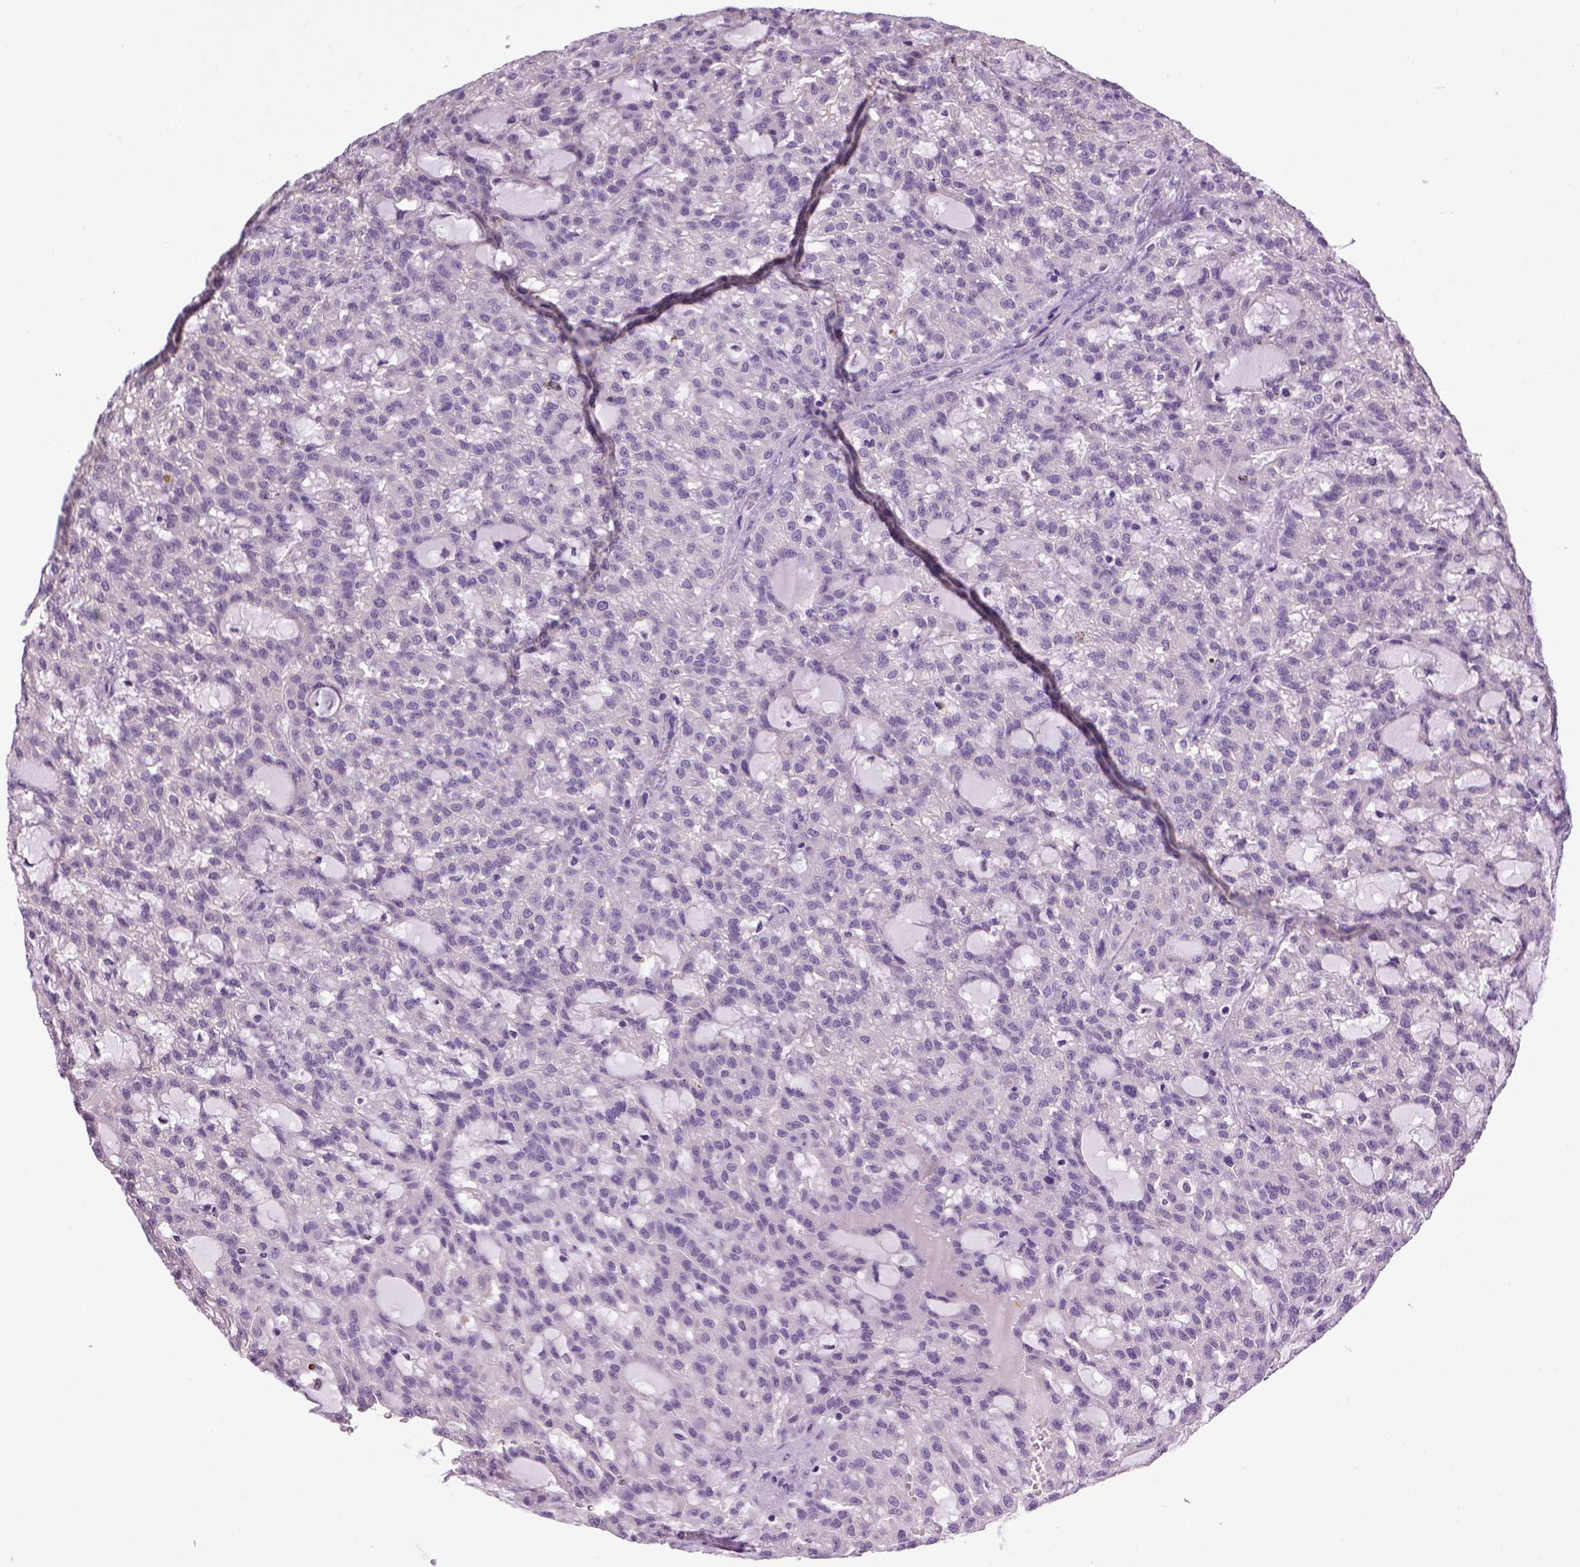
{"staining": {"intensity": "negative", "quantity": "none", "location": "none"}, "tissue": "renal cancer", "cell_type": "Tumor cells", "image_type": "cancer", "snomed": [{"axis": "morphology", "description": "Adenocarcinoma, NOS"}, {"axis": "topography", "description": "Kidney"}], "caption": "Immunohistochemical staining of adenocarcinoma (renal) displays no significant expression in tumor cells.", "gene": "CDH1", "patient": {"sex": "male", "age": 63}}